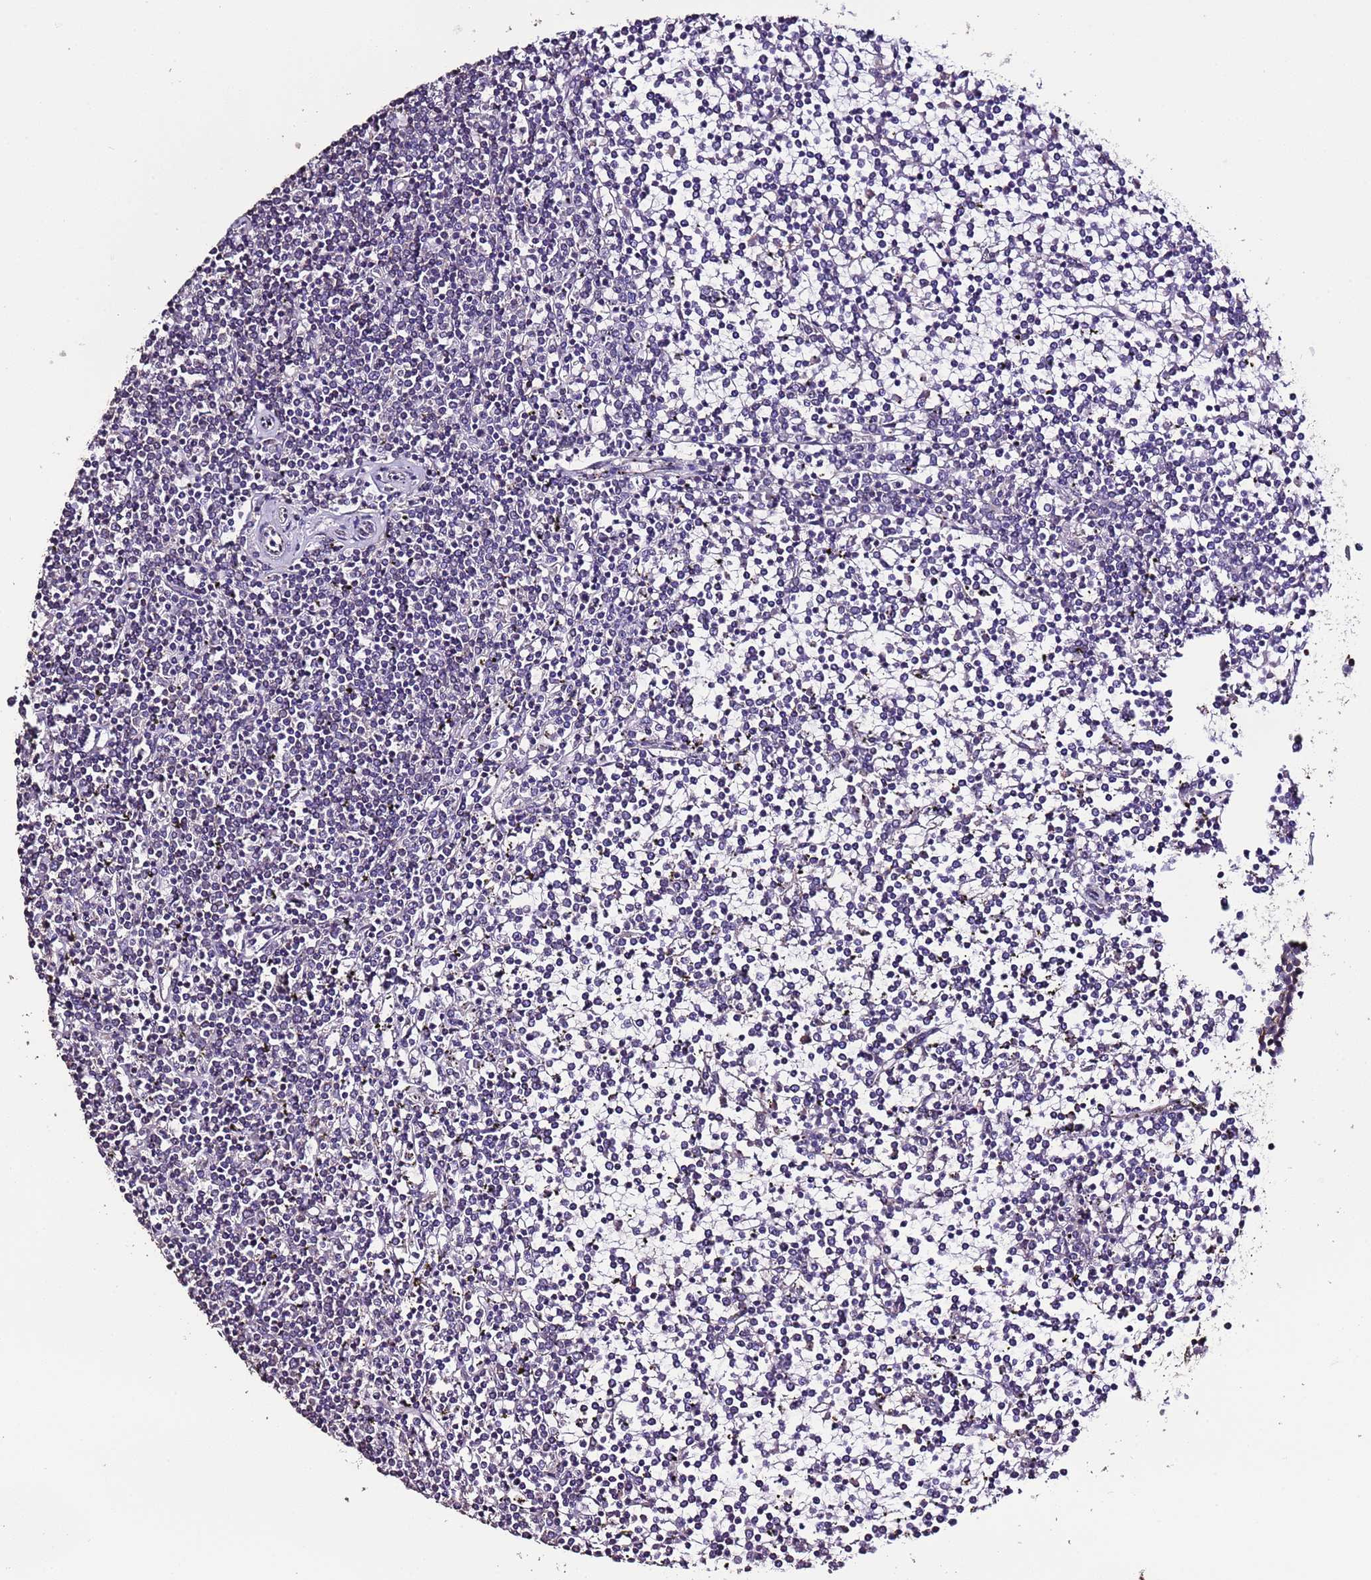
{"staining": {"intensity": "negative", "quantity": "none", "location": "none"}, "tissue": "lymphoma", "cell_type": "Tumor cells", "image_type": "cancer", "snomed": [{"axis": "morphology", "description": "Malignant lymphoma, non-Hodgkin's type, Low grade"}, {"axis": "topography", "description": "Spleen"}], "caption": "This is a micrograph of immunohistochemistry (IHC) staining of lymphoma, which shows no expression in tumor cells. (DAB immunohistochemistry (IHC), high magnification).", "gene": "SLC41A3", "patient": {"sex": "female", "age": 19}}